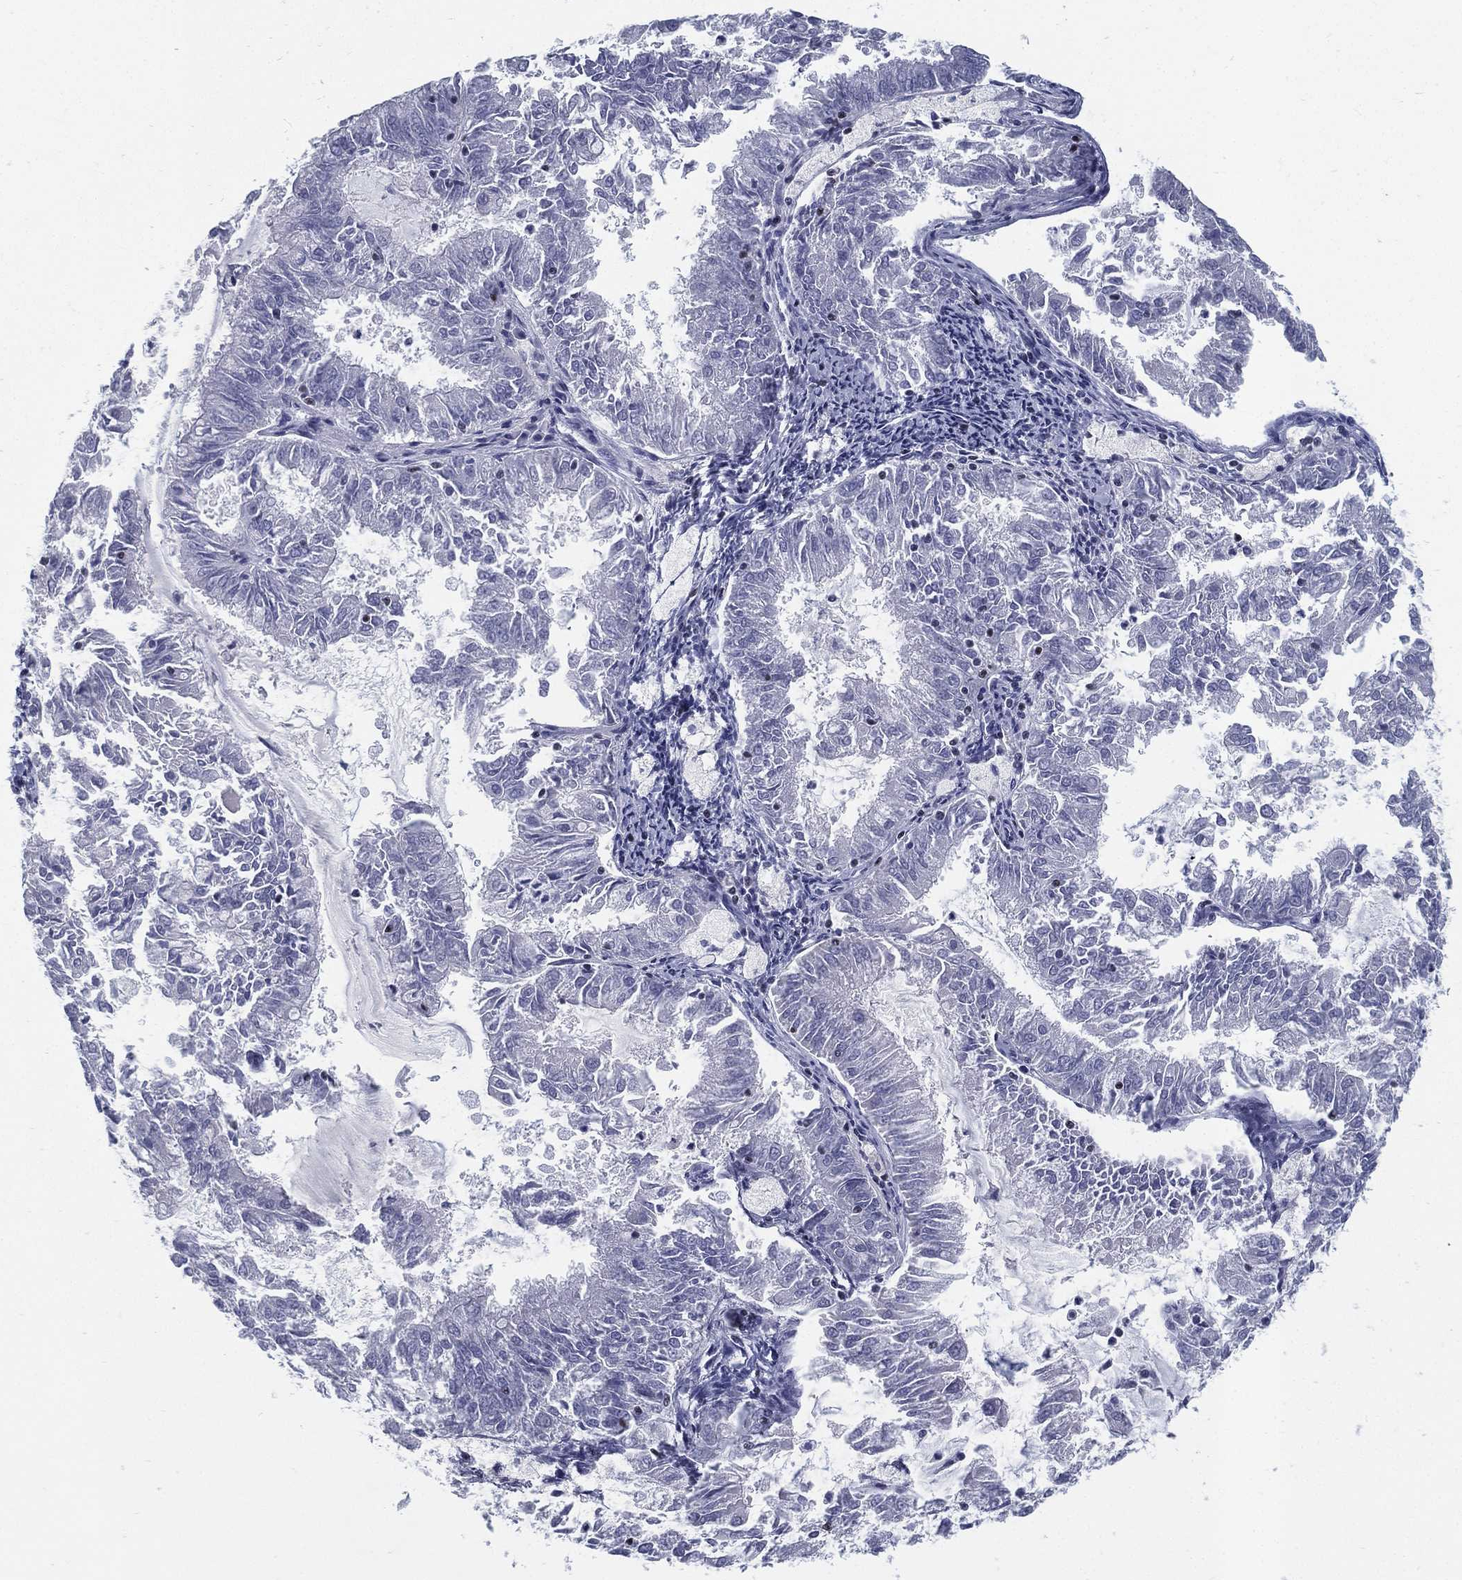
{"staining": {"intensity": "negative", "quantity": "none", "location": "none"}, "tissue": "endometrial cancer", "cell_type": "Tumor cells", "image_type": "cancer", "snomed": [{"axis": "morphology", "description": "Adenocarcinoma, NOS"}, {"axis": "topography", "description": "Endometrium"}], "caption": "IHC photomicrograph of neoplastic tissue: endometrial cancer (adenocarcinoma) stained with DAB (3,3'-diaminobenzidine) displays no significant protein staining in tumor cells.", "gene": "PYHIN1", "patient": {"sex": "female", "age": 57}}